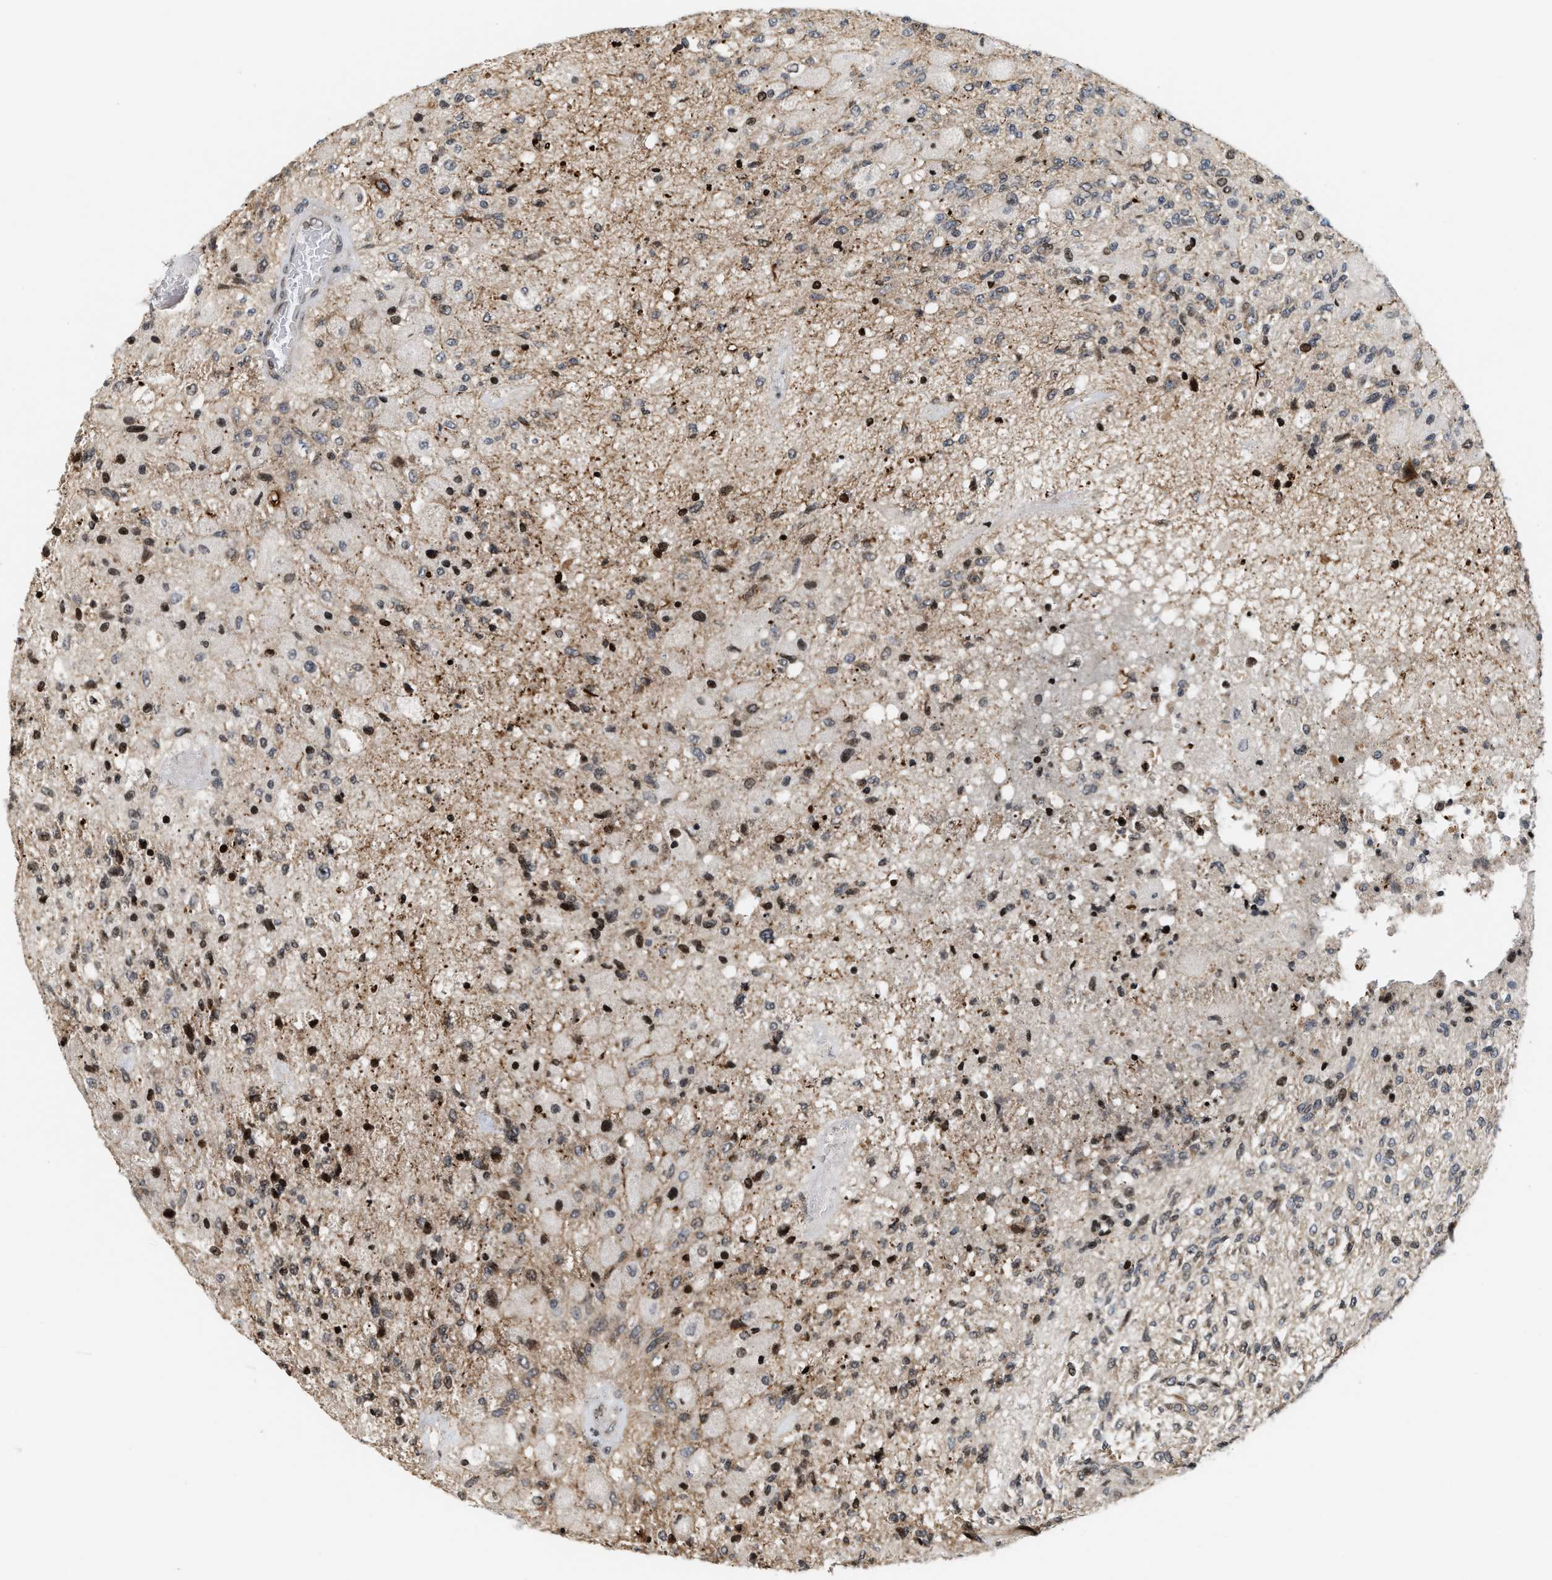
{"staining": {"intensity": "strong", "quantity": "<25%", "location": "nuclear"}, "tissue": "glioma", "cell_type": "Tumor cells", "image_type": "cancer", "snomed": [{"axis": "morphology", "description": "Normal tissue, NOS"}, {"axis": "morphology", "description": "Glioma, malignant, High grade"}, {"axis": "topography", "description": "Cerebral cortex"}], "caption": "Immunohistochemistry image of glioma stained for a protein (brown), which reveals medium levels of strong nuclear positivity in approximately <25% of tumor cells.", "gene": "PDZD2", "patient": {"sex": "male", "age": 77}}